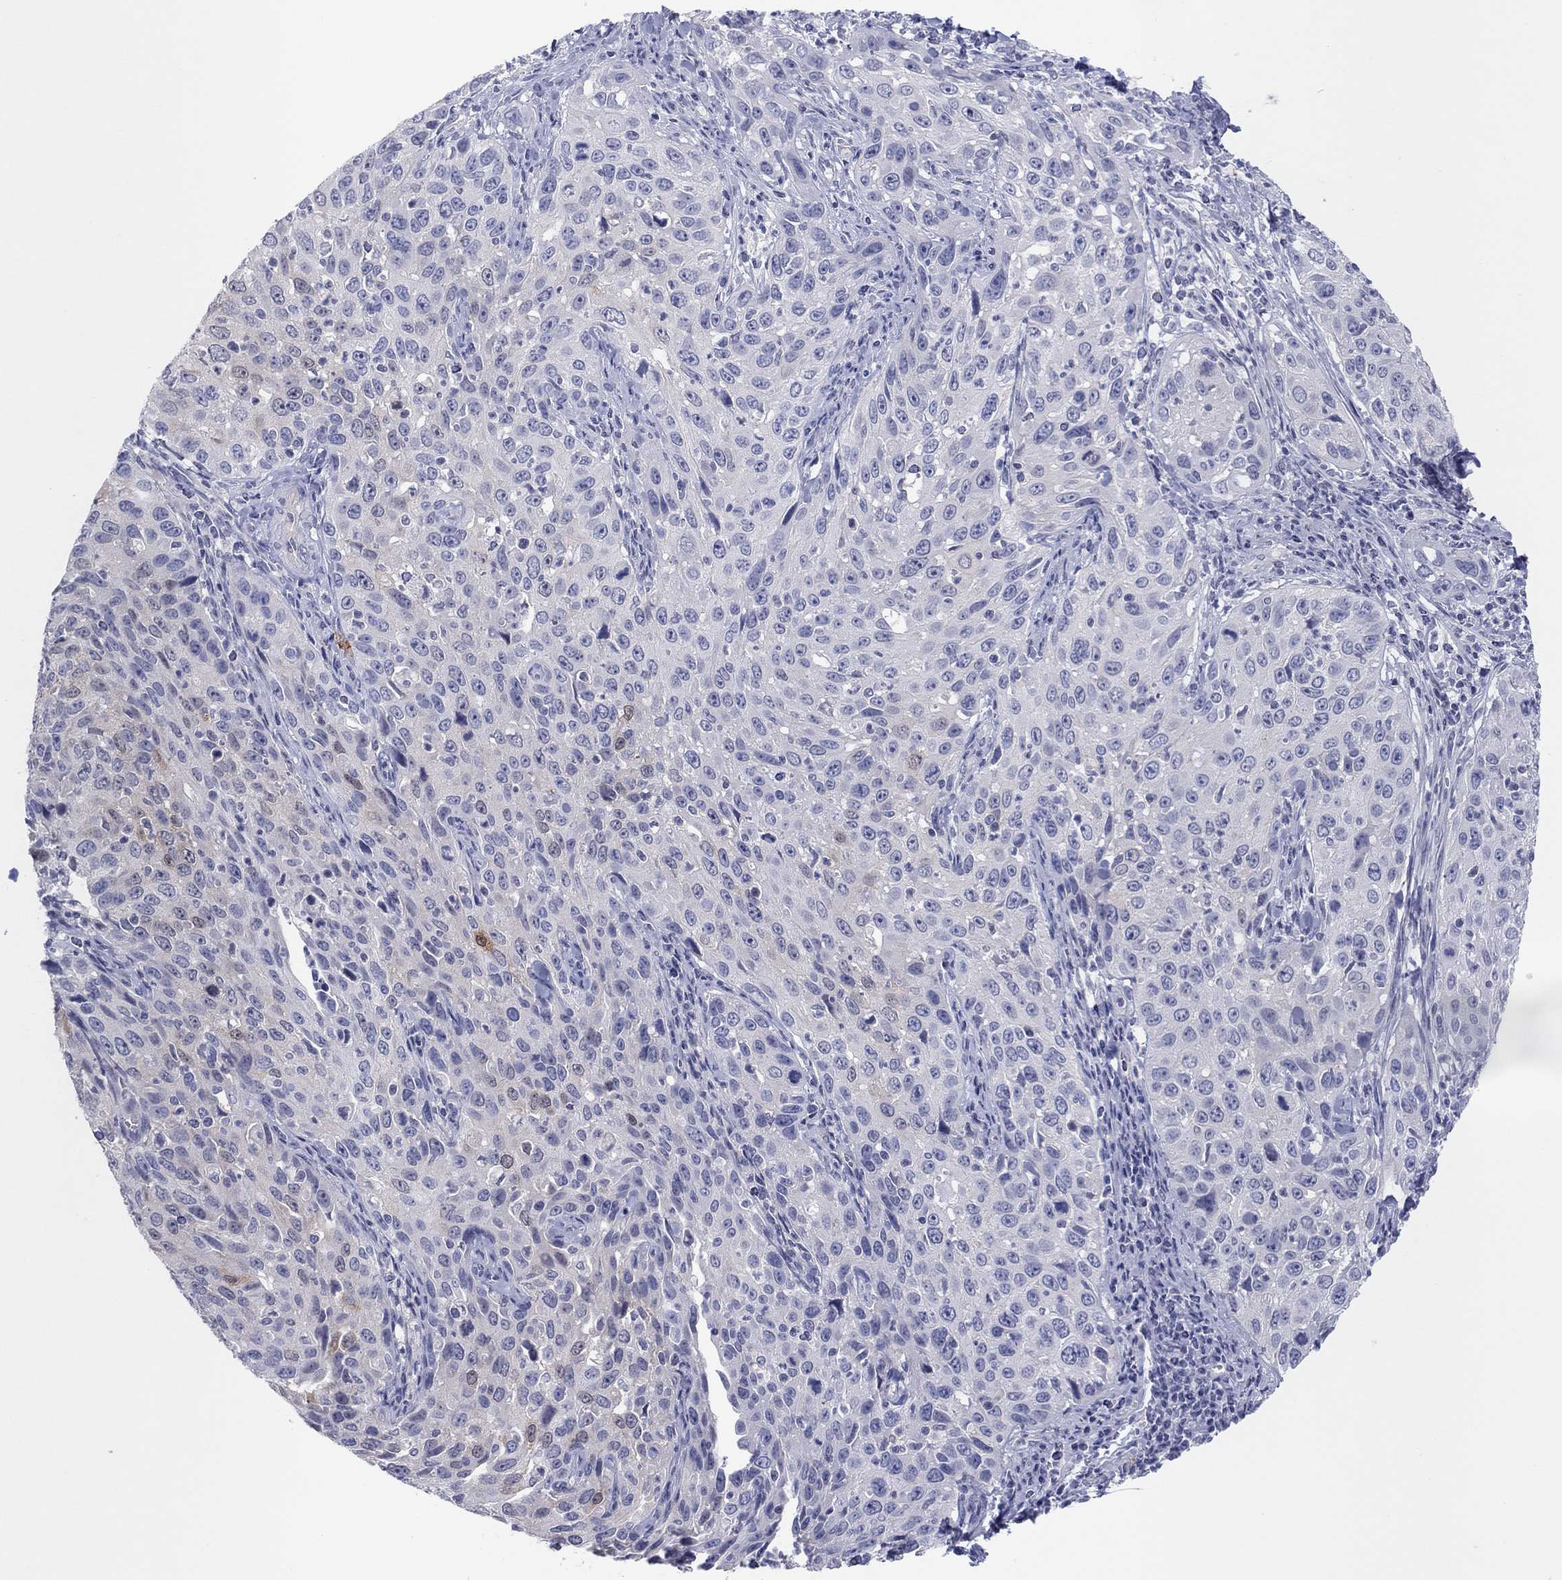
{"staining": {"intensity": "weak", "quantity": "<25%", "location": "cytoplasmic/membranous,nuclear"}, "tissue": "cervical cancer", "cell_type": "Tumor cells", "image_type": "cancer", "snomed": [{"axis": "morphology", "description": "Squamous cell carcinoma, NOS"}, {"axis": "topography", "description": "Cervix"}], "caption": "There is no significant expression in tumor cells of cervical cancer (squamous cell carcinoma).", "gene": "CPNE6", "patient": {"sex": "female", "age": 26}}